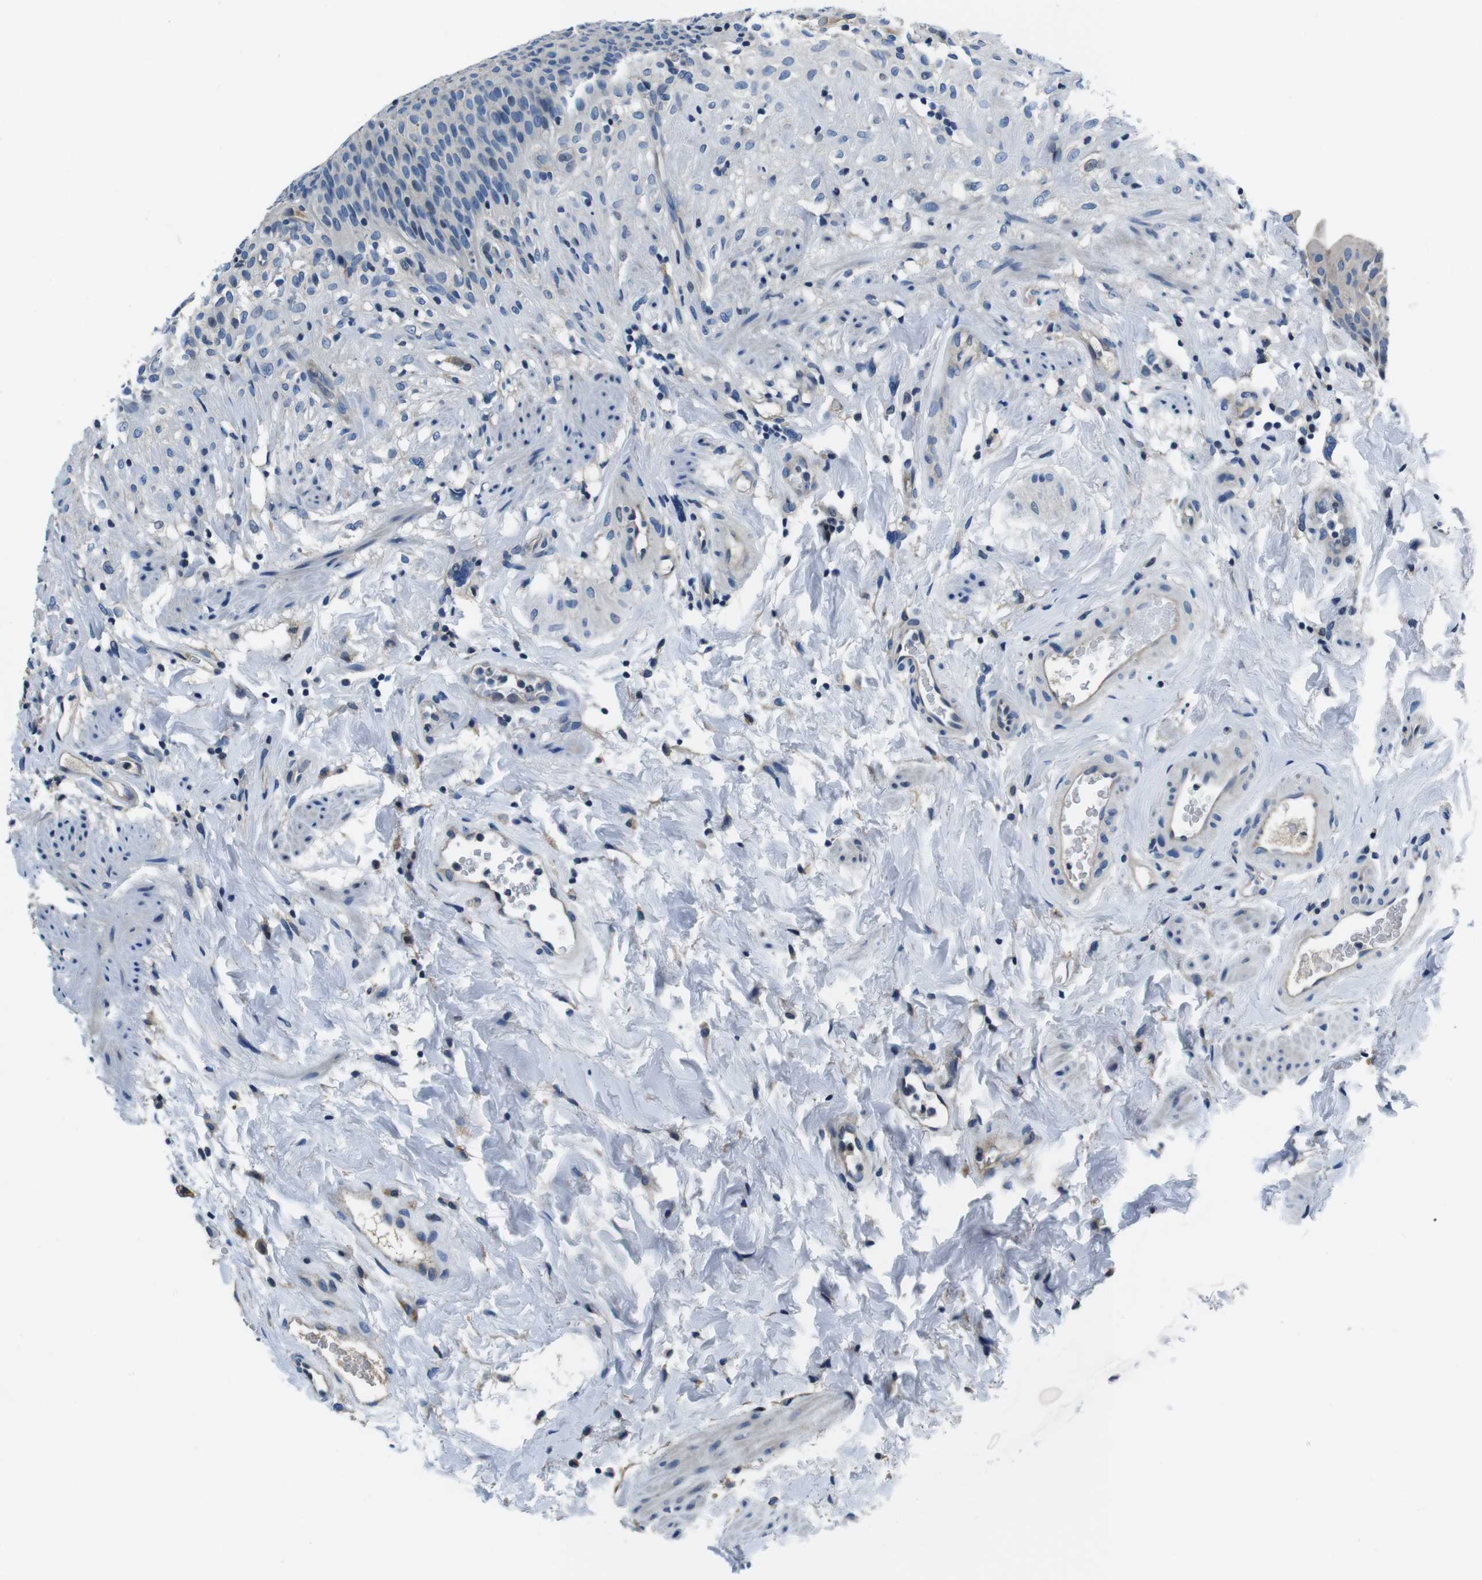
{"staining": {"intensity": "negative", "quantity": "none", "location": "none"}, "tissue": "urinary bladder", "cell_type": "Urothelial cells", "image_type": "normal", "snomed": [{"axis": "morphology", "description": "Normal tissue, NOS"}, {"axis": "topography", "description": "Urinary bladder"}], "caption": "The micrograph demonstrates no significant positivity in urothelial cells of urinary bladder. (DAB IHC, high magnification).", "gene": "KCNJ5", "patient": {"sex": "female", "age": 79}}